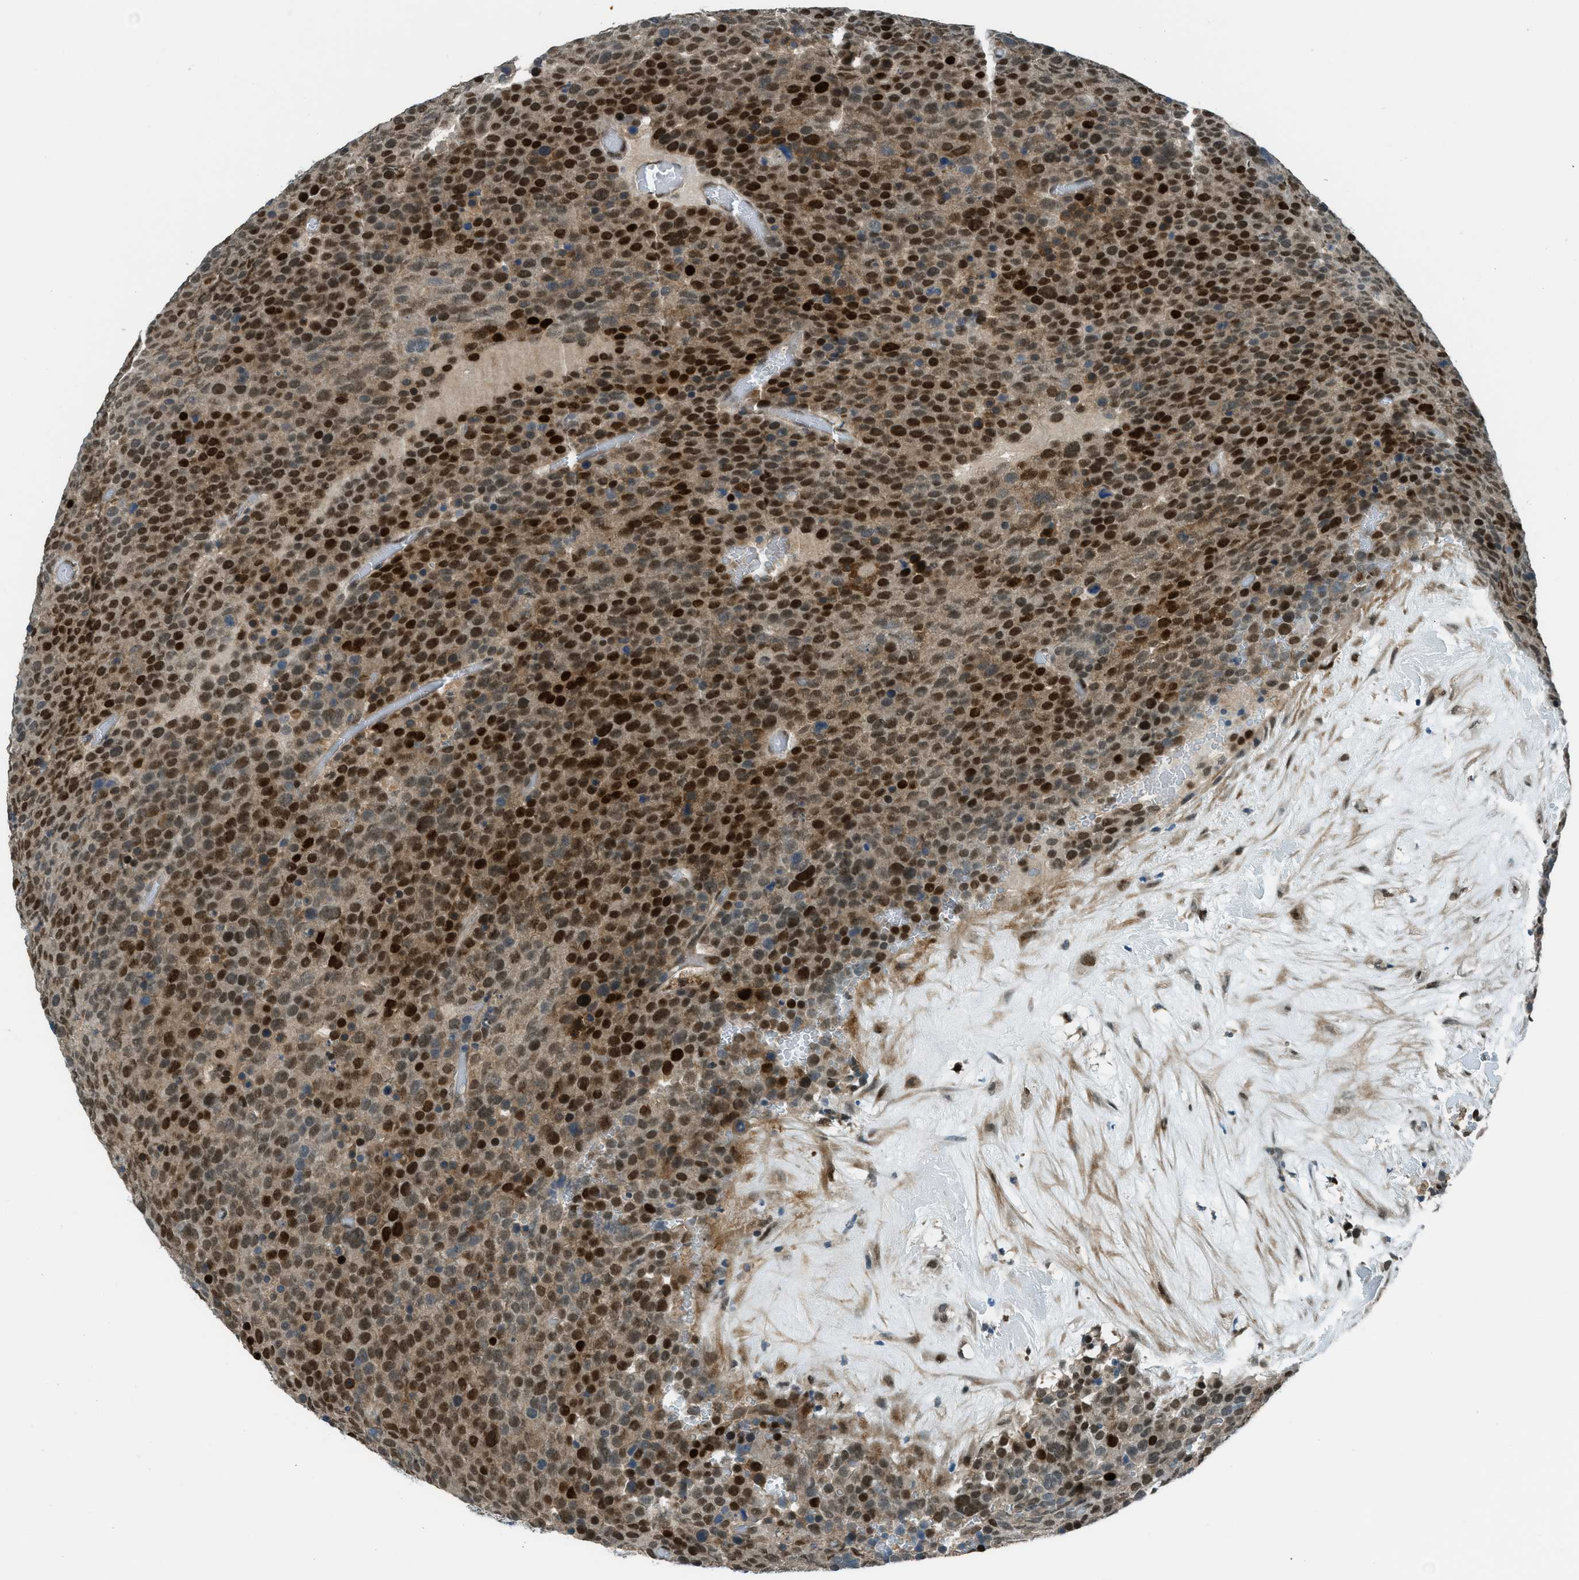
{"staining": {"intensity": "strong", "quantity": ">75%", "location": "cytoplasmic/membranous,nuclear"}, "tissue": "testis cancer", "cell_type": "Tumor cells", "image_type": "cancer", "snomed": [{"axis": "morphology", "description": "Seminoma, NOS"}, {"axis": "topography", "description": "Testis"}], "caption": "A photomicrograph showing strong cytoplasmic/membranous and nuclear expression in approximately >75% of tumor cells in testis cancer, as visualized by brown immunohistochemical staining.", "gene": "NPEPL1", "patient": {"sex": "male", "age": 71}}